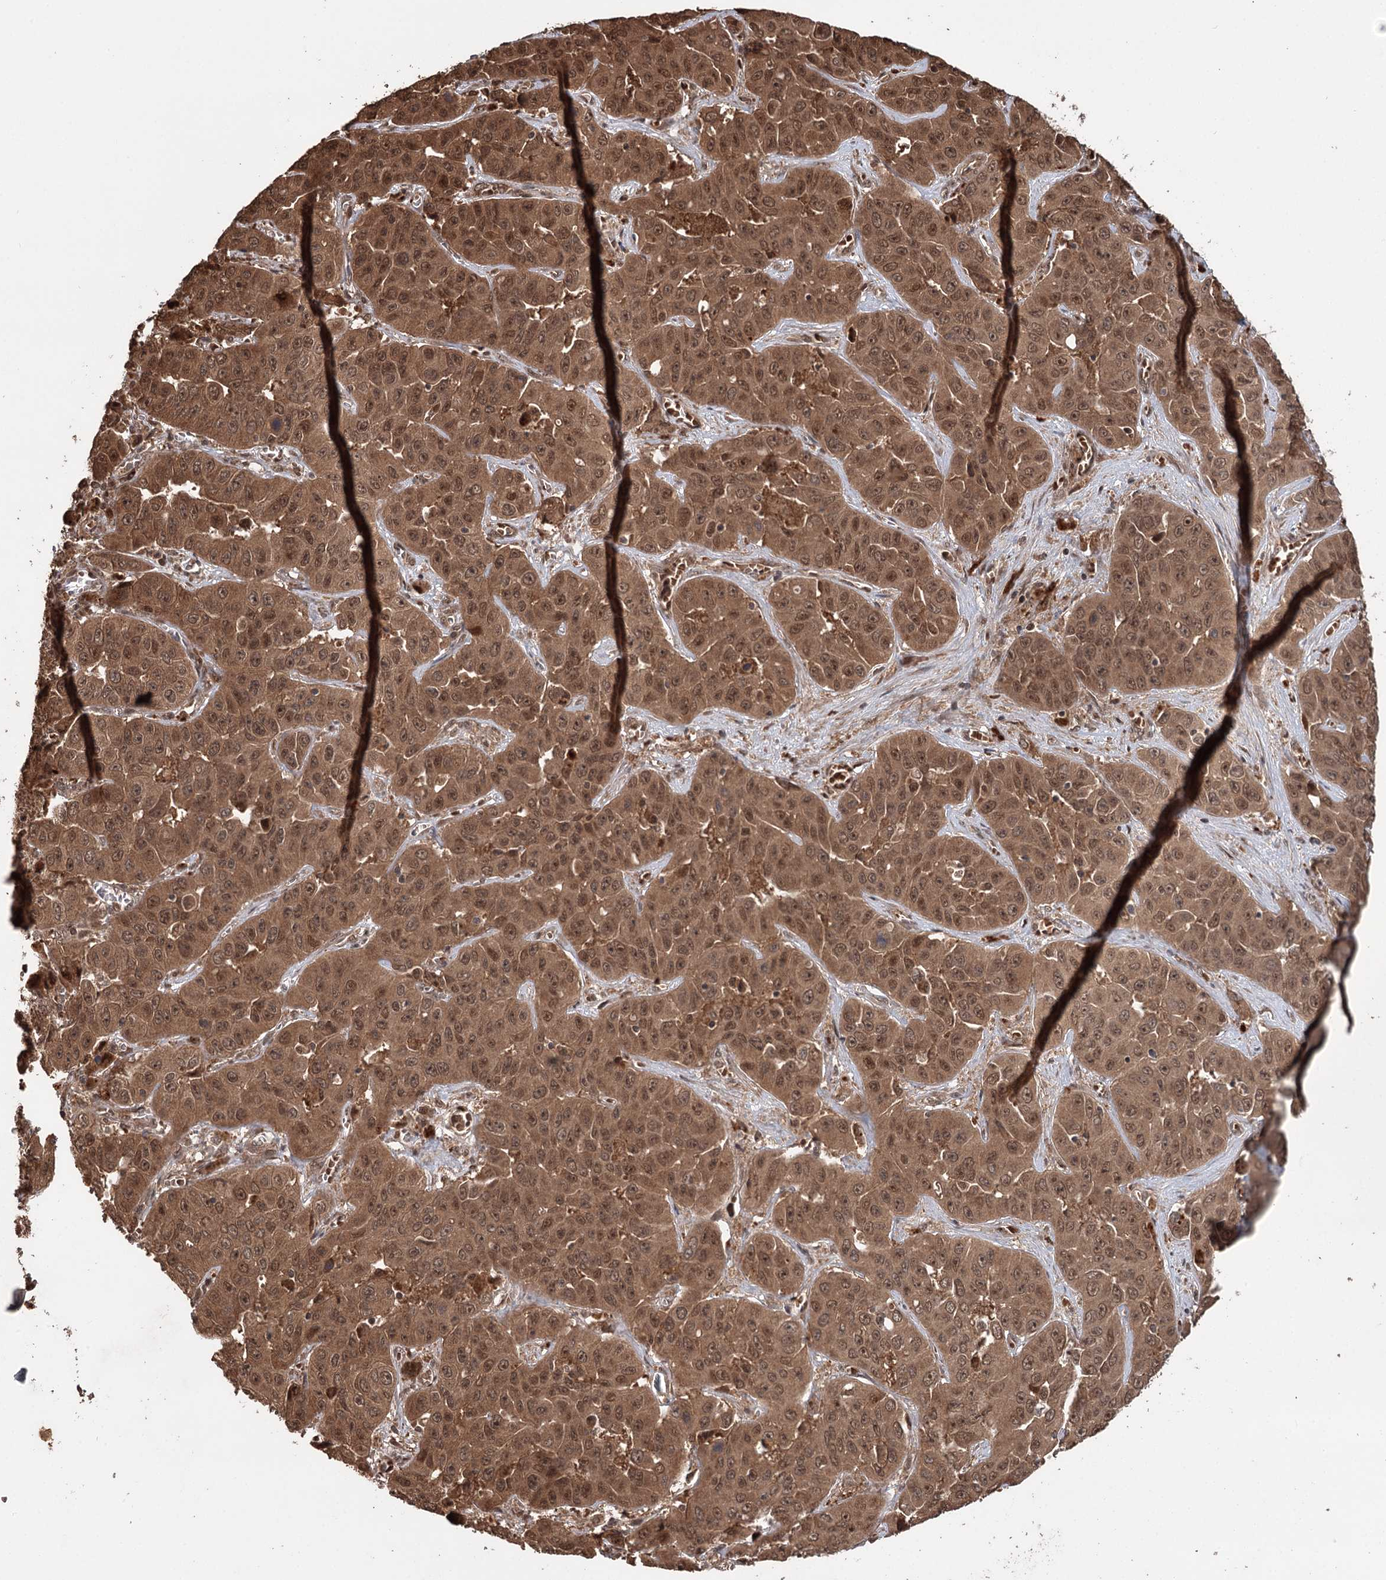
{"staining": {"intensity": "moderate", "quantity": ">75%", "location": "cytoplasmic/membranous,nuclear"}, "tissue": "liver cancer", "cell_type": "Tumor cells", "image_type": "cancer", "snomed": [{"axis": "morphology", "description": "Cholangiocarcinoma"}, {"axis": "topography", "description": "Liver"}], "caption": "Liver cancer (cholangiocarcinoma) stained for a protein (brown) displays moderate cytoplasmic/membranous and nuclear positive staining in approximately >75% of tumor cells.", "gene": "N6AMT1", "patient": {"sex": "female", "age": 52}}